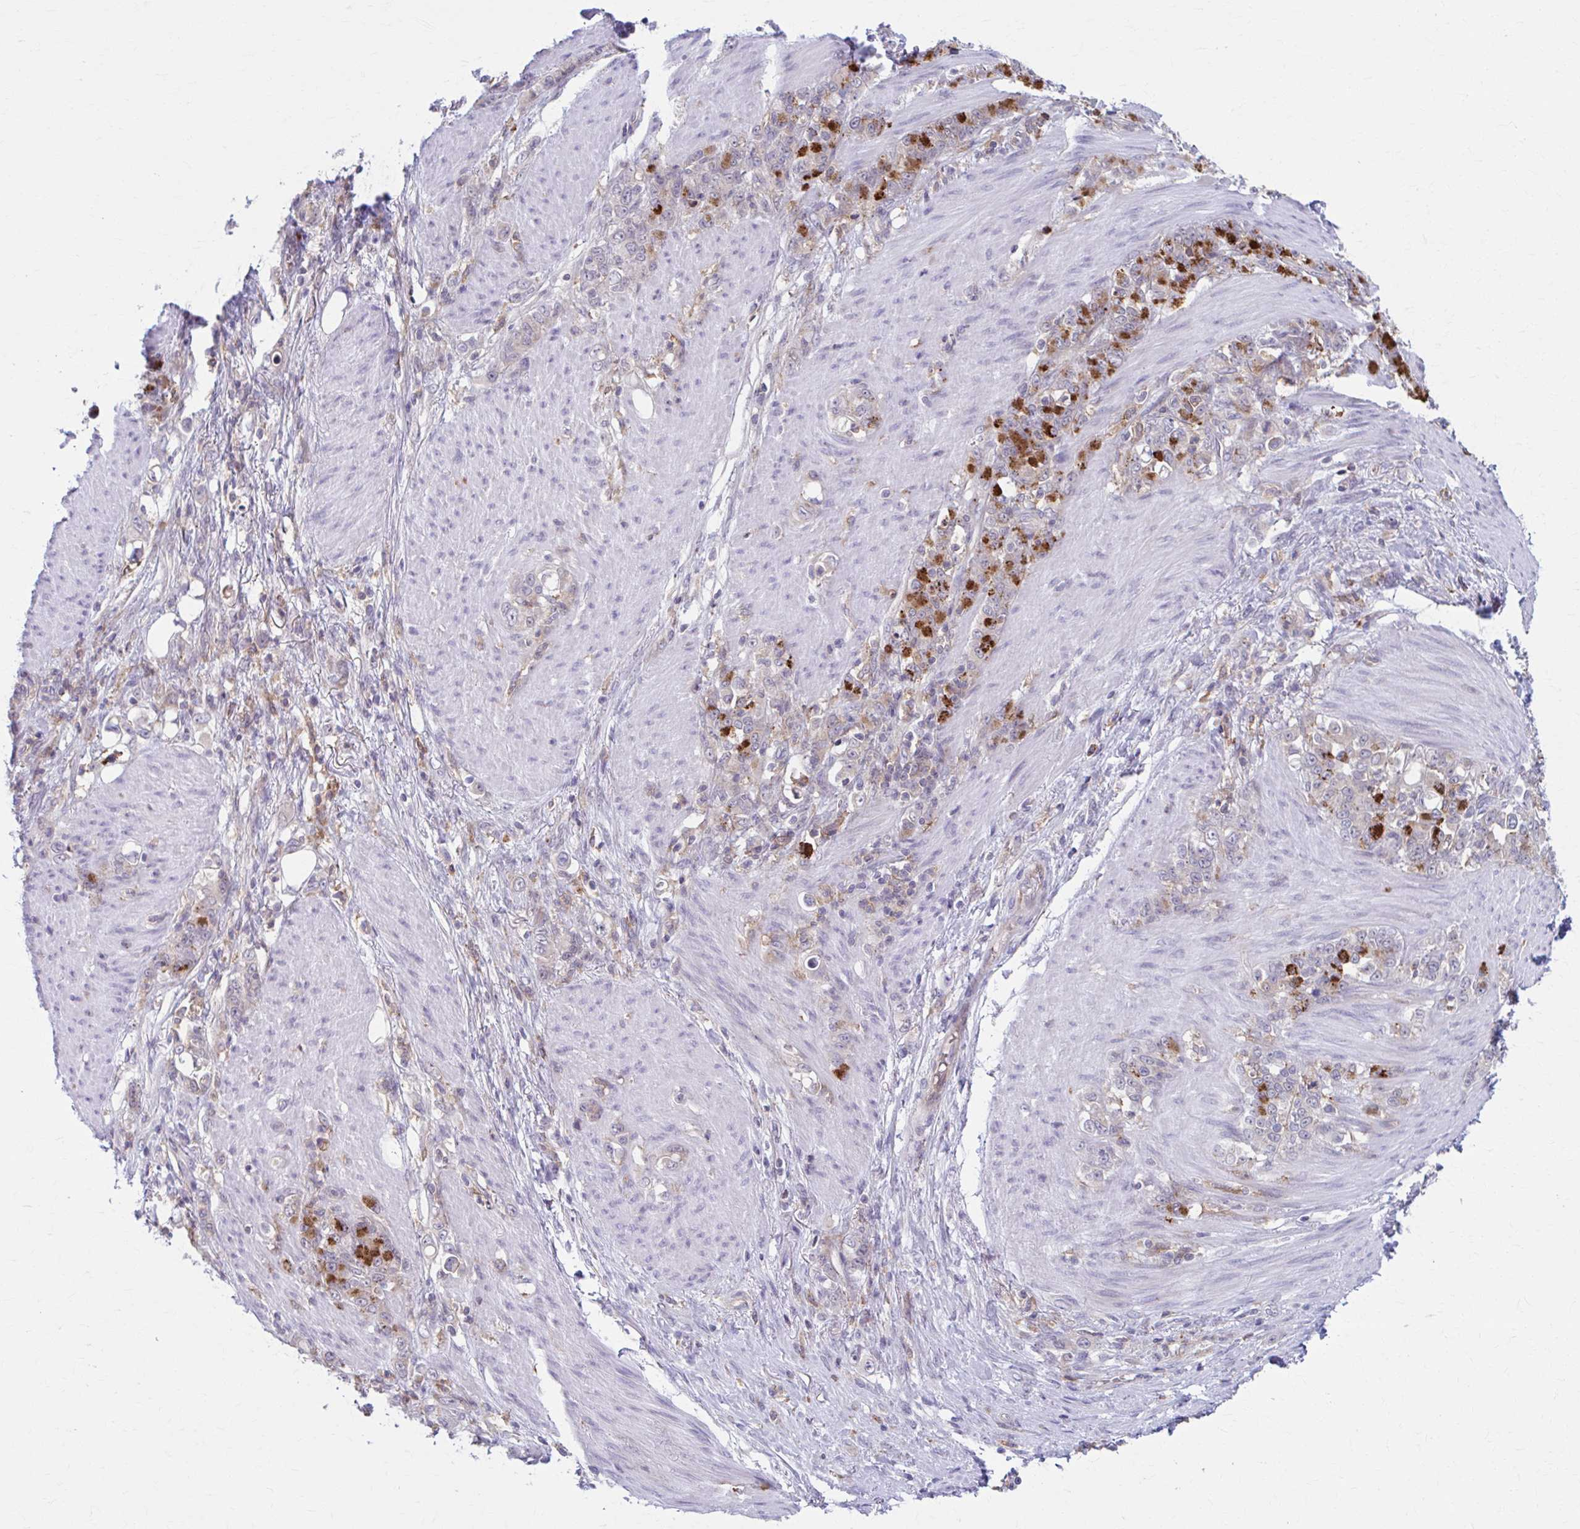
{"staining": {"intensity": "strong", "quantity": ">75%", "location": "cytoplasmic/membranous"}, "tissue": "stomach cancer", "cell_type": "Tumor cells", "image_type": "cancer", "snomed": [{"axis": "morphology", "description": "Adenocarcinoma, NOS"}, {"axis": "topography", "description": "Stomach"}], "caption": "Tumor cells demonstrate high levels of strong cytoplasmic/membranous expression in about >75% of cells in human stomach adenocarcinoma.", "gene": "ADAT3", "patient": {"sex": "female", "age": 79}}